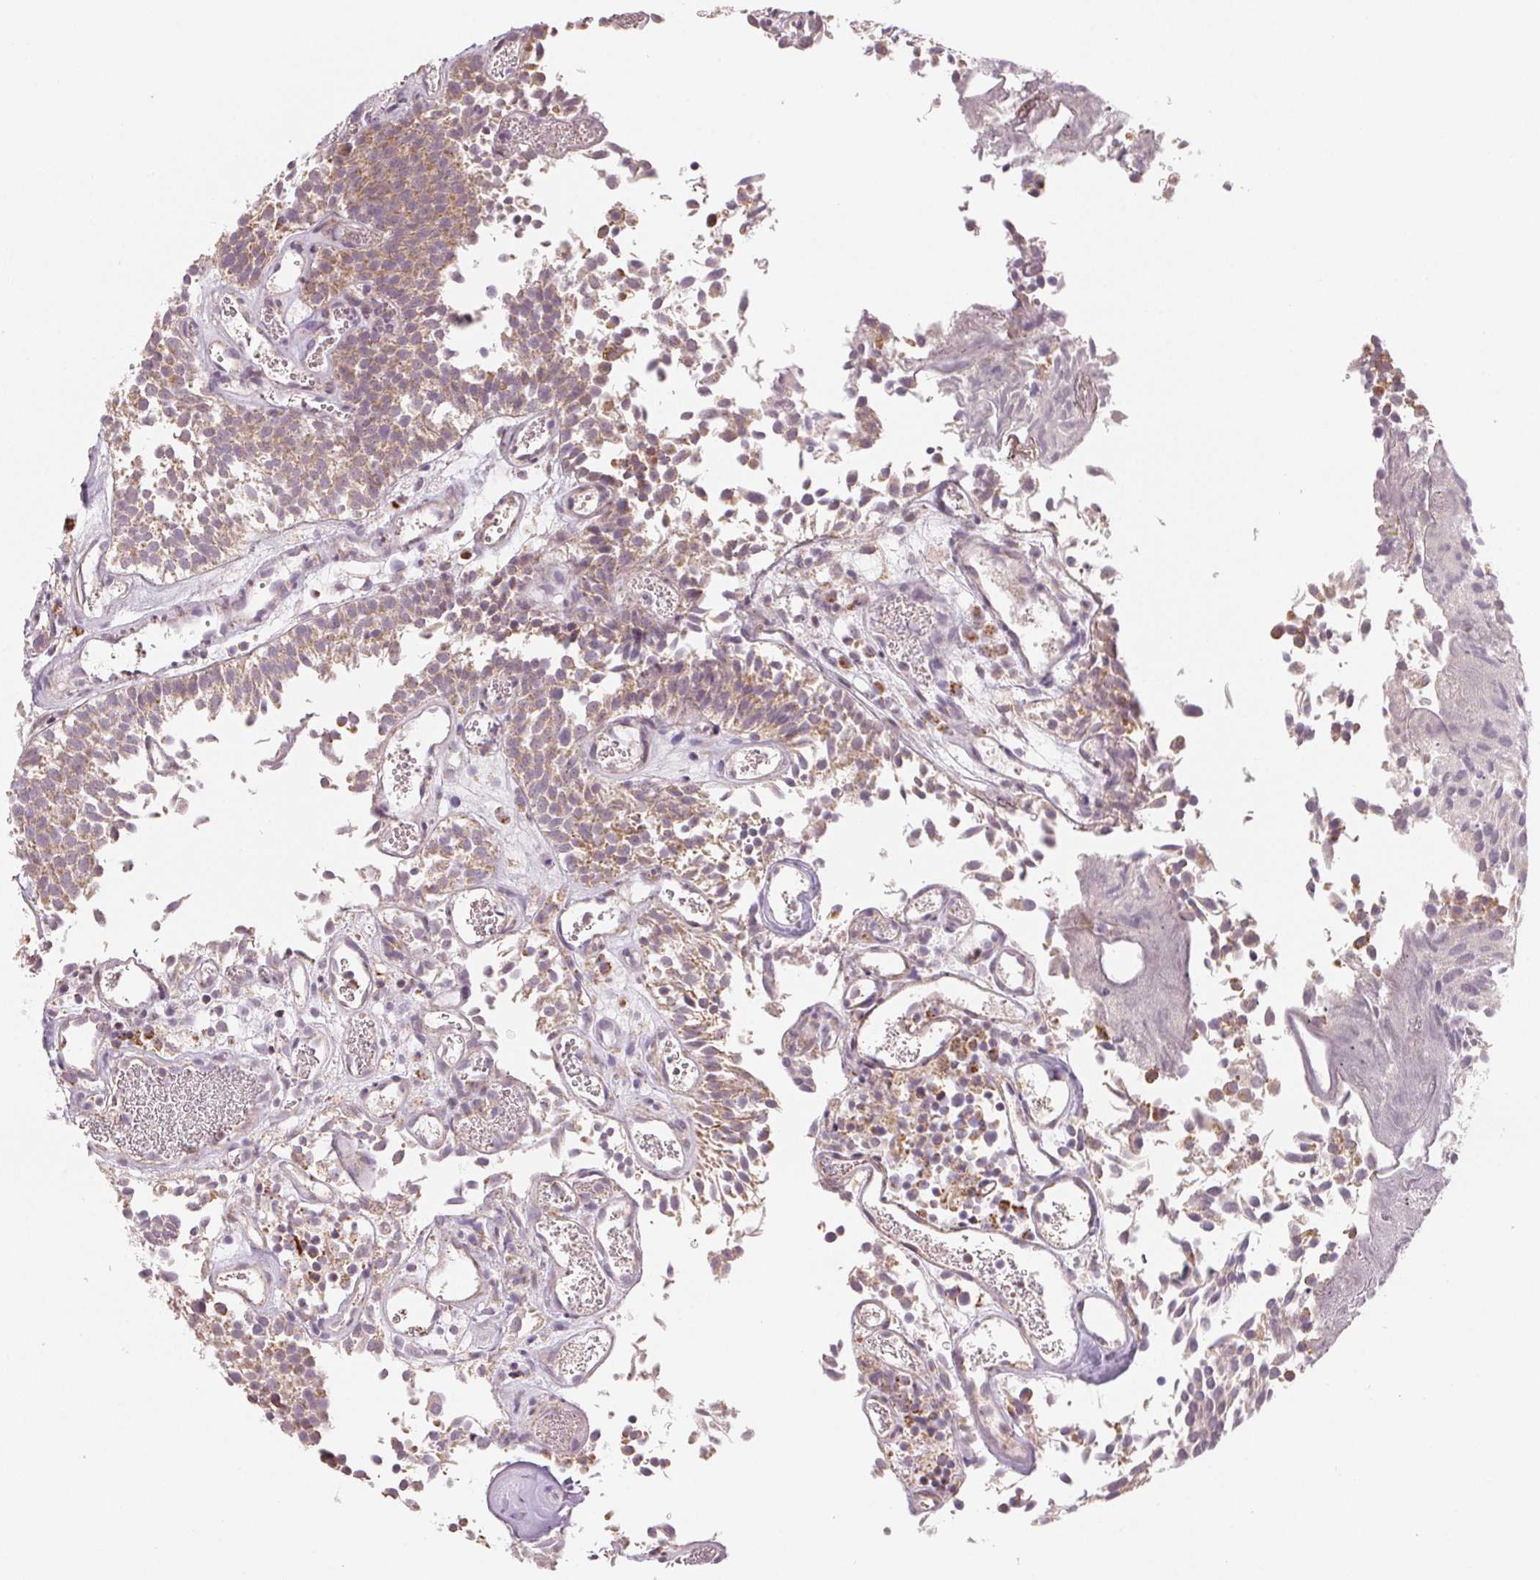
{"staining": {"intensity": "weak", "quantity": ">75%", "location": "cytoplasmic/membranous"}, "tissue": "urothelial cancer", "cell_type": "Tumor cells", "image_type": "cancer", "snomed": [{"axis": "morphology", "description": "Urothelial carcinoma, Low grade"}, {"axis": "topography", "description": "Urinary bladder"}], "caption": "The immunohistochemical stain highlights weak cytoplasmic/membranous positivity in tumor cells of urothelial cancer tissue.", "gene": "HINT2", "patient": {"sex": "female", "age": 79}}